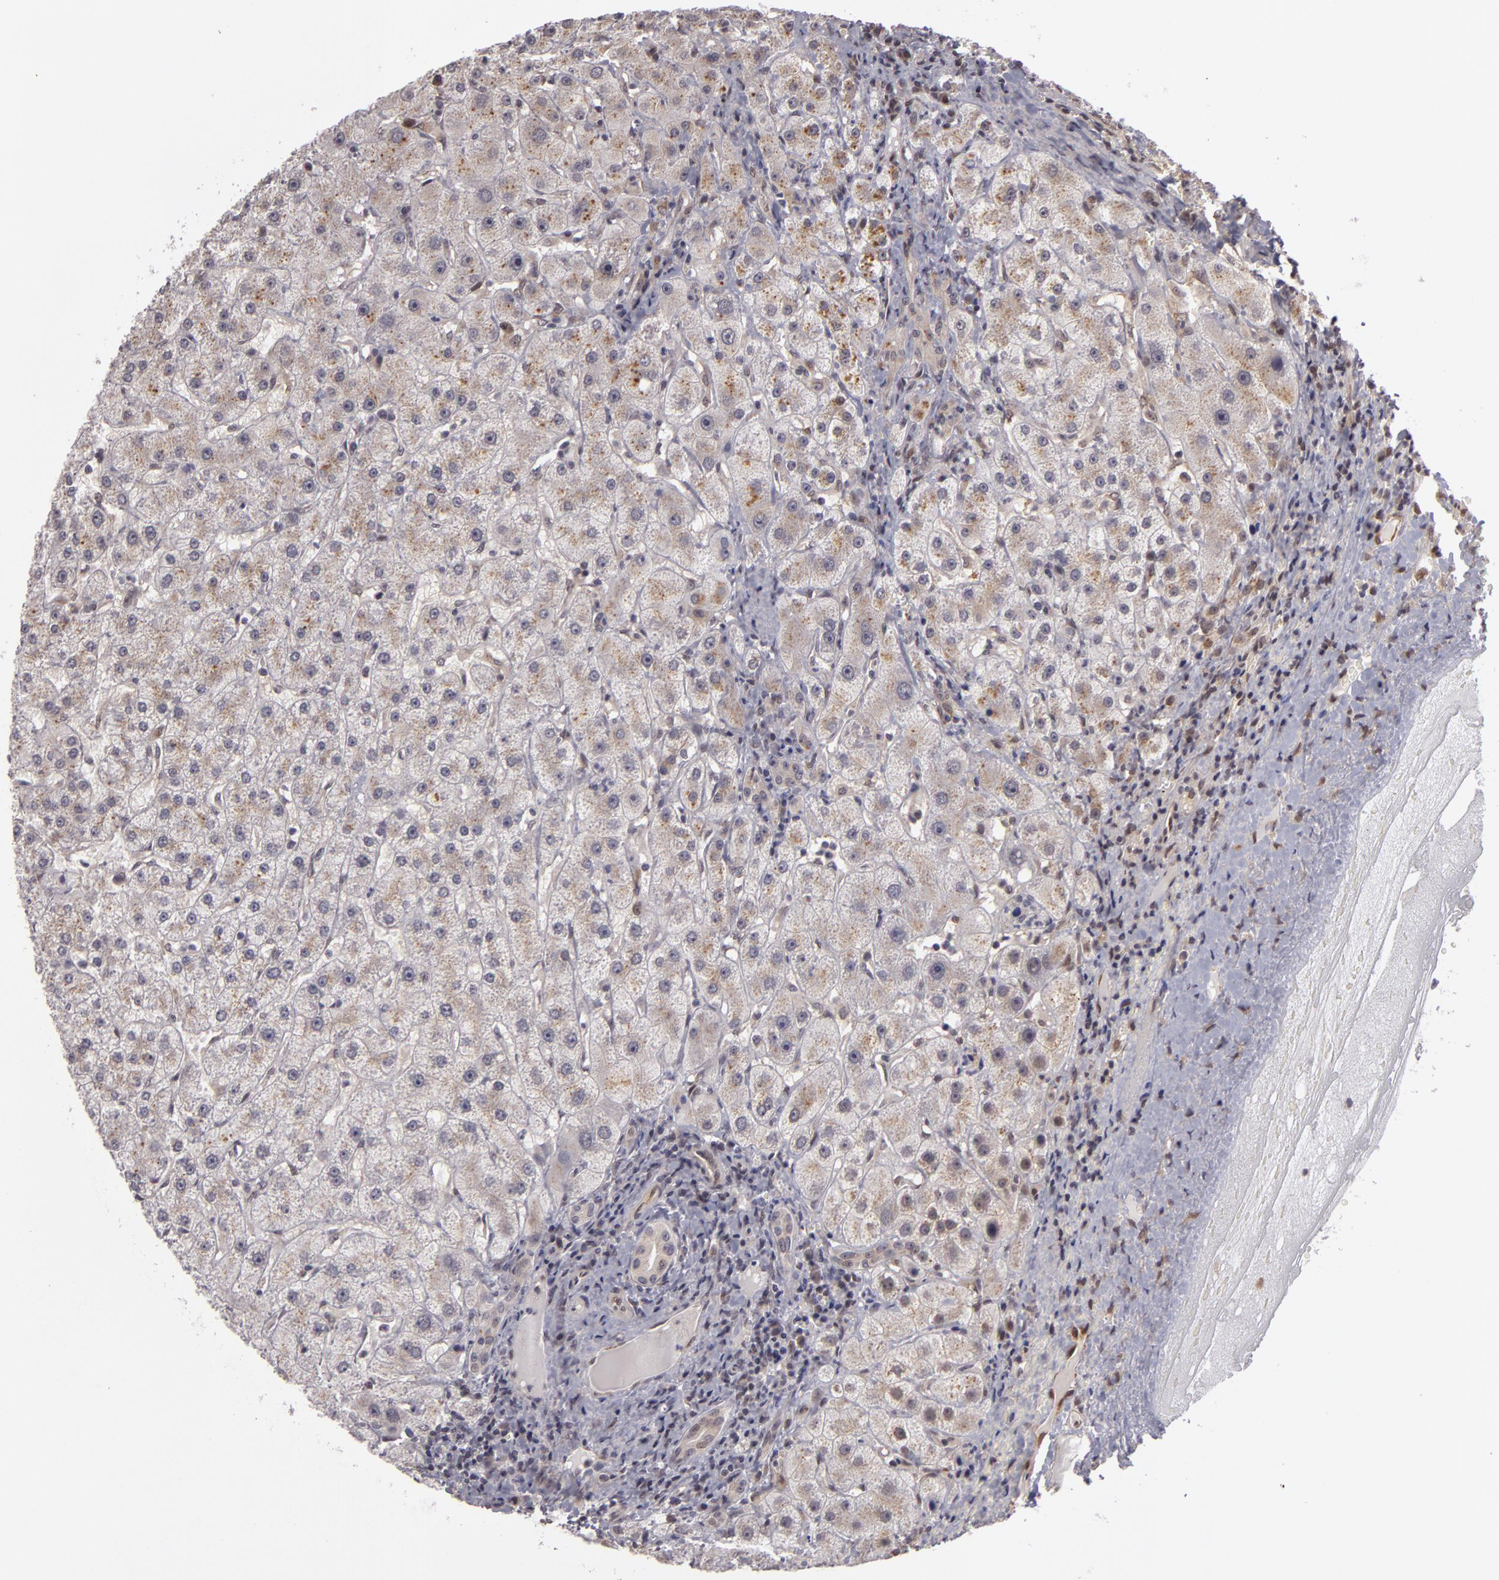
{"staining": {"intensity": "negative", "quantity": "none", "location": "none"}, "tissue": "liver", "cell_type": "Cholangiocytes", "image_type": "normal", "snomed": [{"axis": "morphology", "description": "Normal tissue, NOS"}, {"axis": "topography", "description": "Liver"}], "caption": "This is an IHC micrograph of unremarkable liver. There is no positivity in cholangiocytes.", "gene": "ZNF133", "patient": {"sex": "female", "age": 79}}